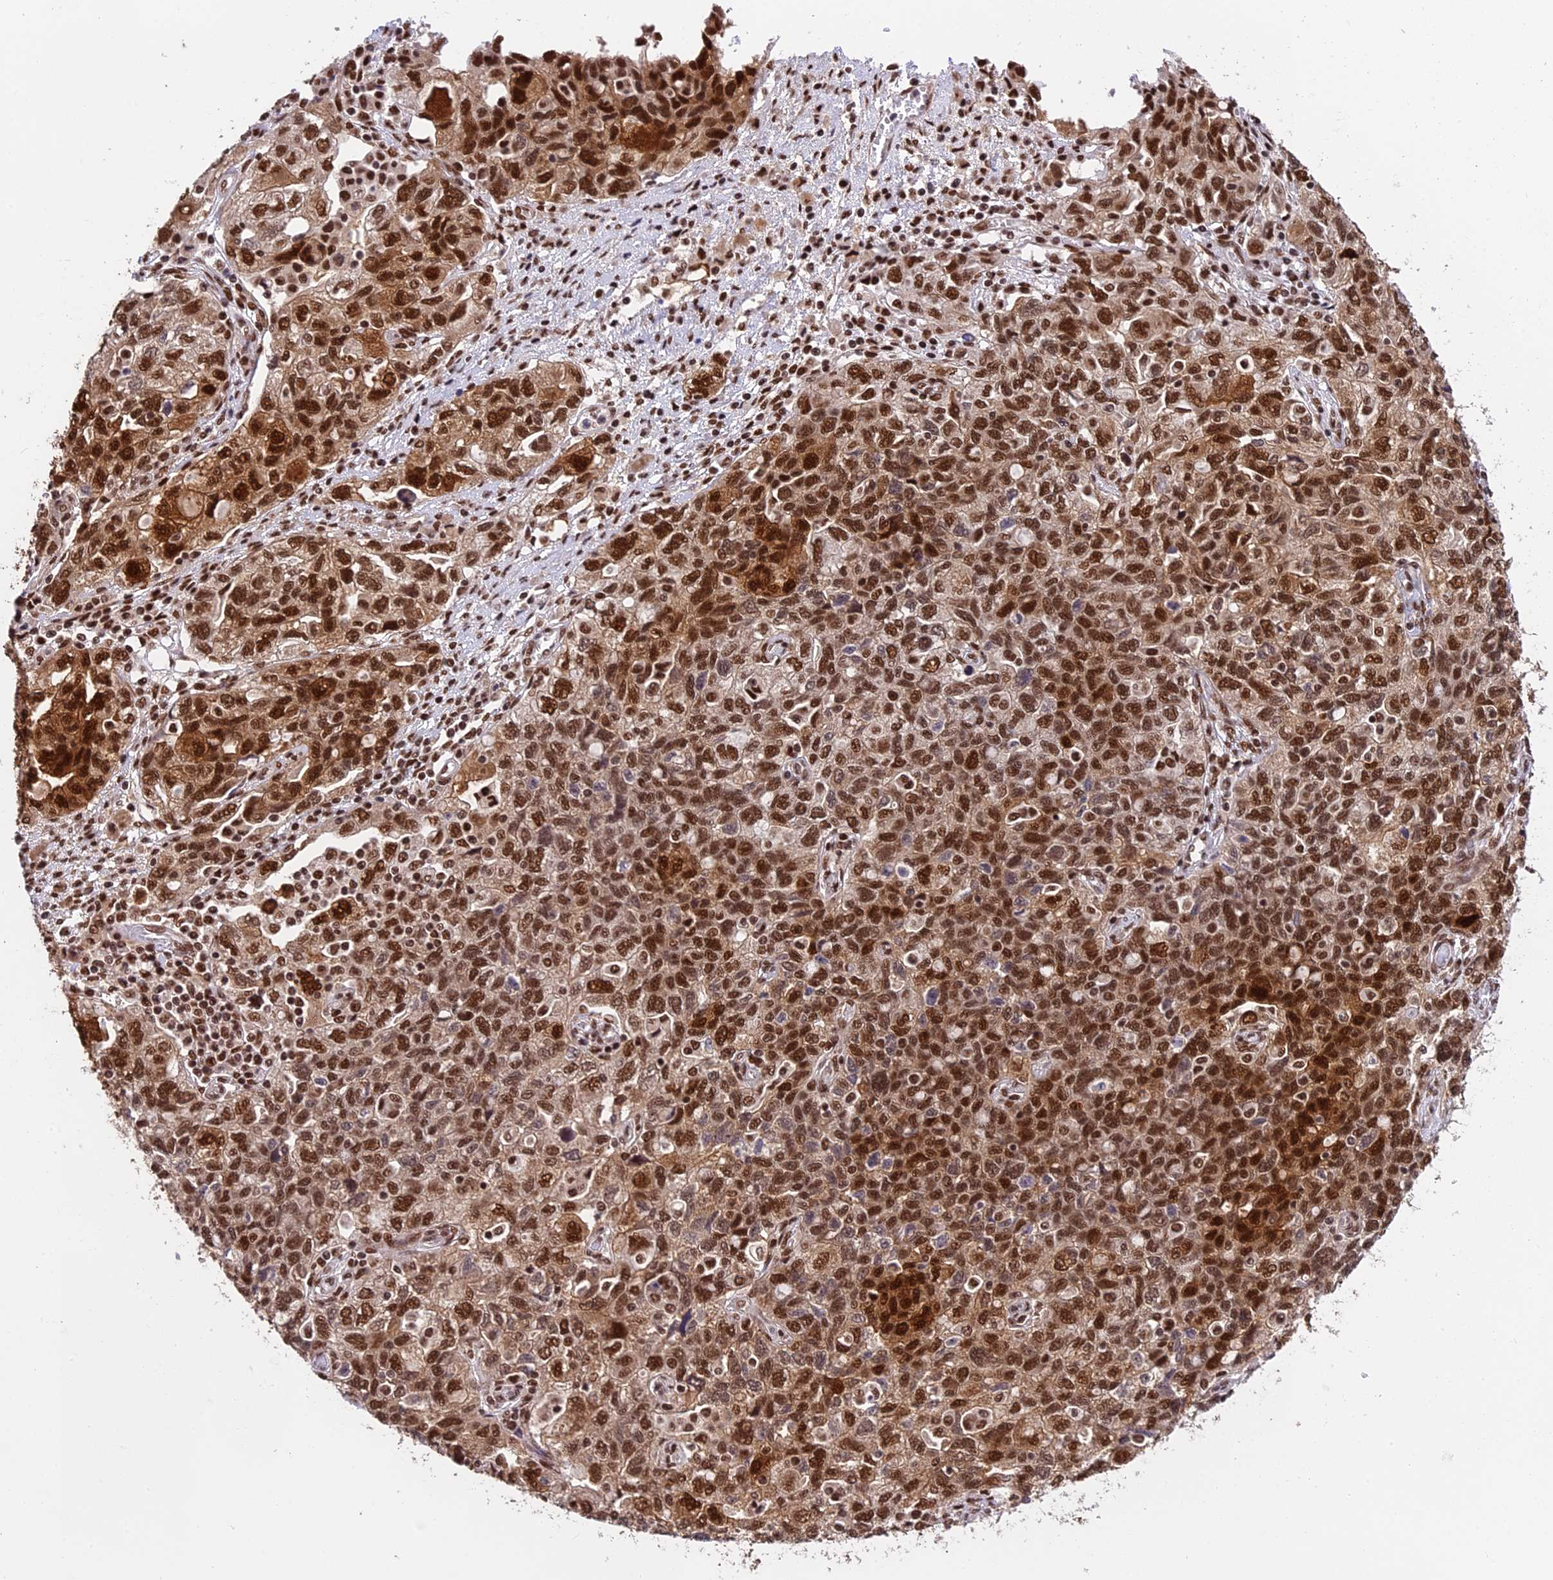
{"staining": {"intensity": "strong", "quantity": ">75%", "location": "cytoplasmic/membranous,nuclear"}, "tissue": "ovarian cancer", "cell_type": "Tumor cells", "image_type": "cancer", "snomed": [{"axis": "morphology", "description": "Carcinoma, NOS"}, {"axis": "morphology", "description": "Cystadenocarcinoma, serous, NOS"}, {"axis": "topography", "description": "Ovary"}], "caption": "This is a histology image of IHC staining of carcinoma (ovarian), which shows strong expression in the cytoplasmic/membranous and nuclear of tumor cells.", "gene": "RAMAC", "patient": {"sex": "female", "age": 69}}